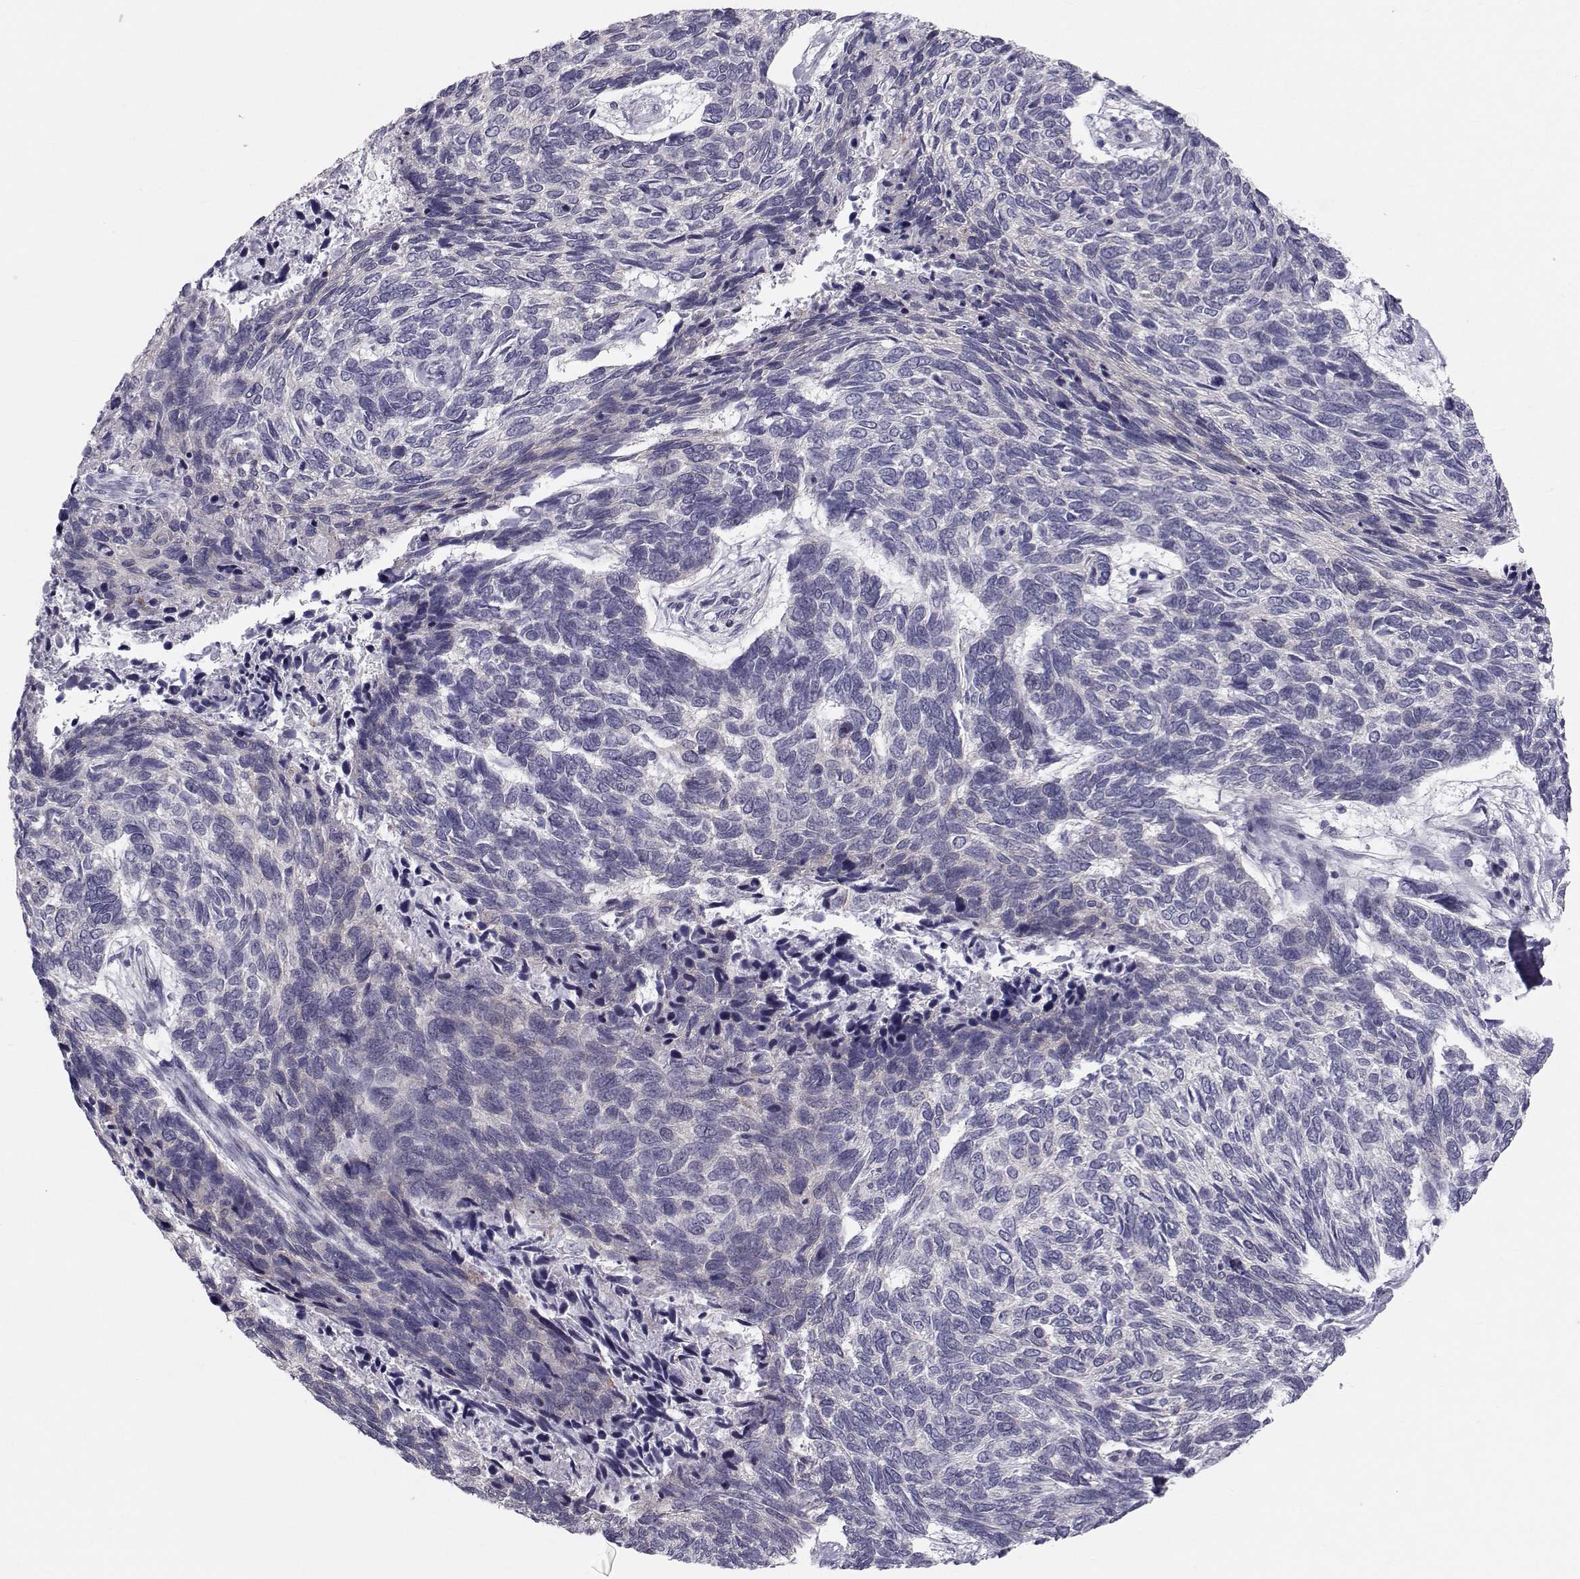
{"staining": {"intensity": "negative", "quantity": "none", "location": "none"}, "tissue": "skin cancer", "cell_type": "Tumor cells", "image_type": "cancer", "snomed": [{"axis": "morphology", "description": "Basal cell carcinoma"}, {"axis": "topography", "description": "Skin"}], "caption": "Basal cell carcinoma (skin) stained for a protein using immunohistochemistry demonstrates no positivity tumor cells.", "gene": "GARIN3", "patient": {"sex": "female", "age": 65}}